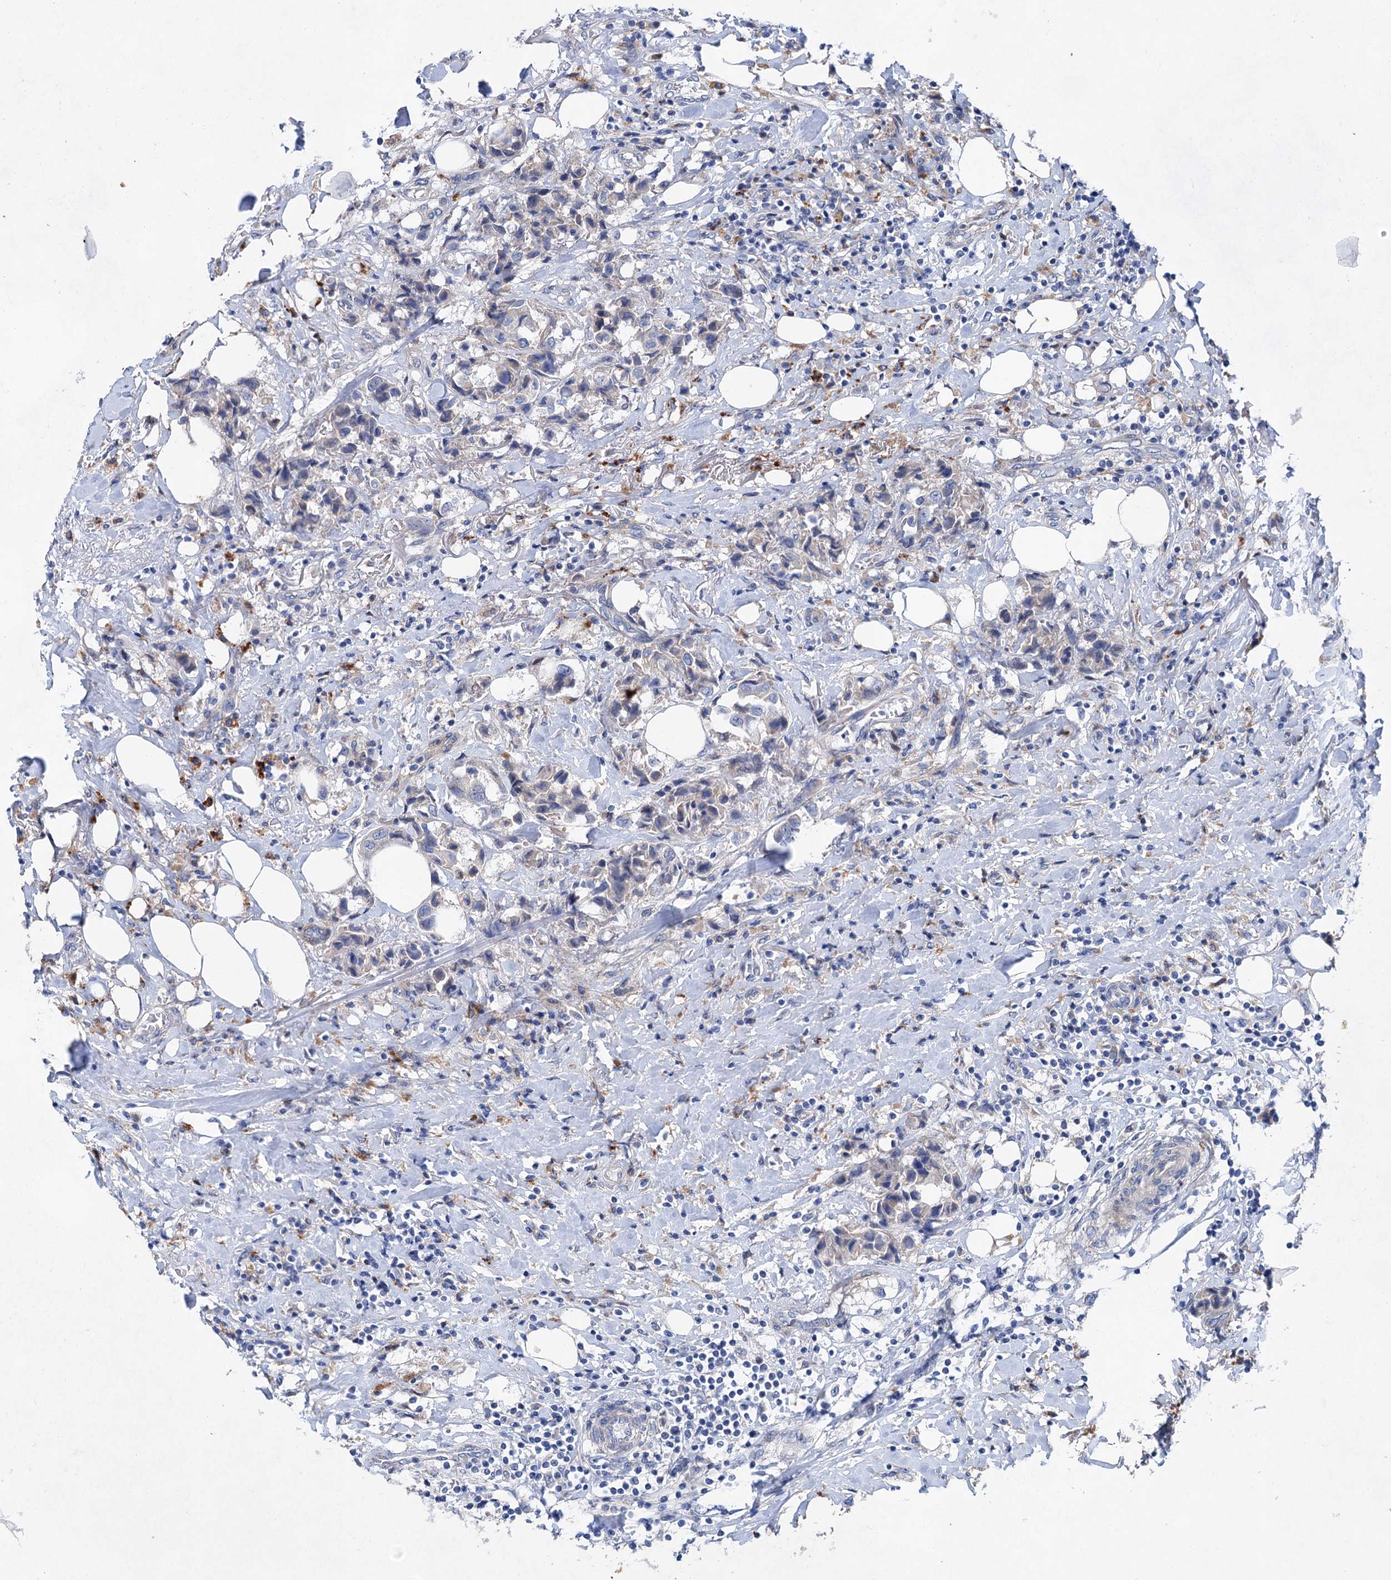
{"staining": {"intensity": "negative", "quantity": "none", "location": "none"}, "tissue": "breast cancer", "cell_type": "Tumor cells", "image_type": "cancer", "snomed": [{"axis": "morphology", "description": "Duct carcinoma"}, {"axis": "topography", "description": "Breast"}], "caption": "A high-resolution histopathology image shows IHC staining of invasive ductal carcinoma (breast), which reveals no significant expression in tumor cells. The staining is performed using DAB brown chromogen with nuclei counter-stained in using hematoxylin.", "gene": "GPR155", "patient": {"sex": "female", "age": 80}}